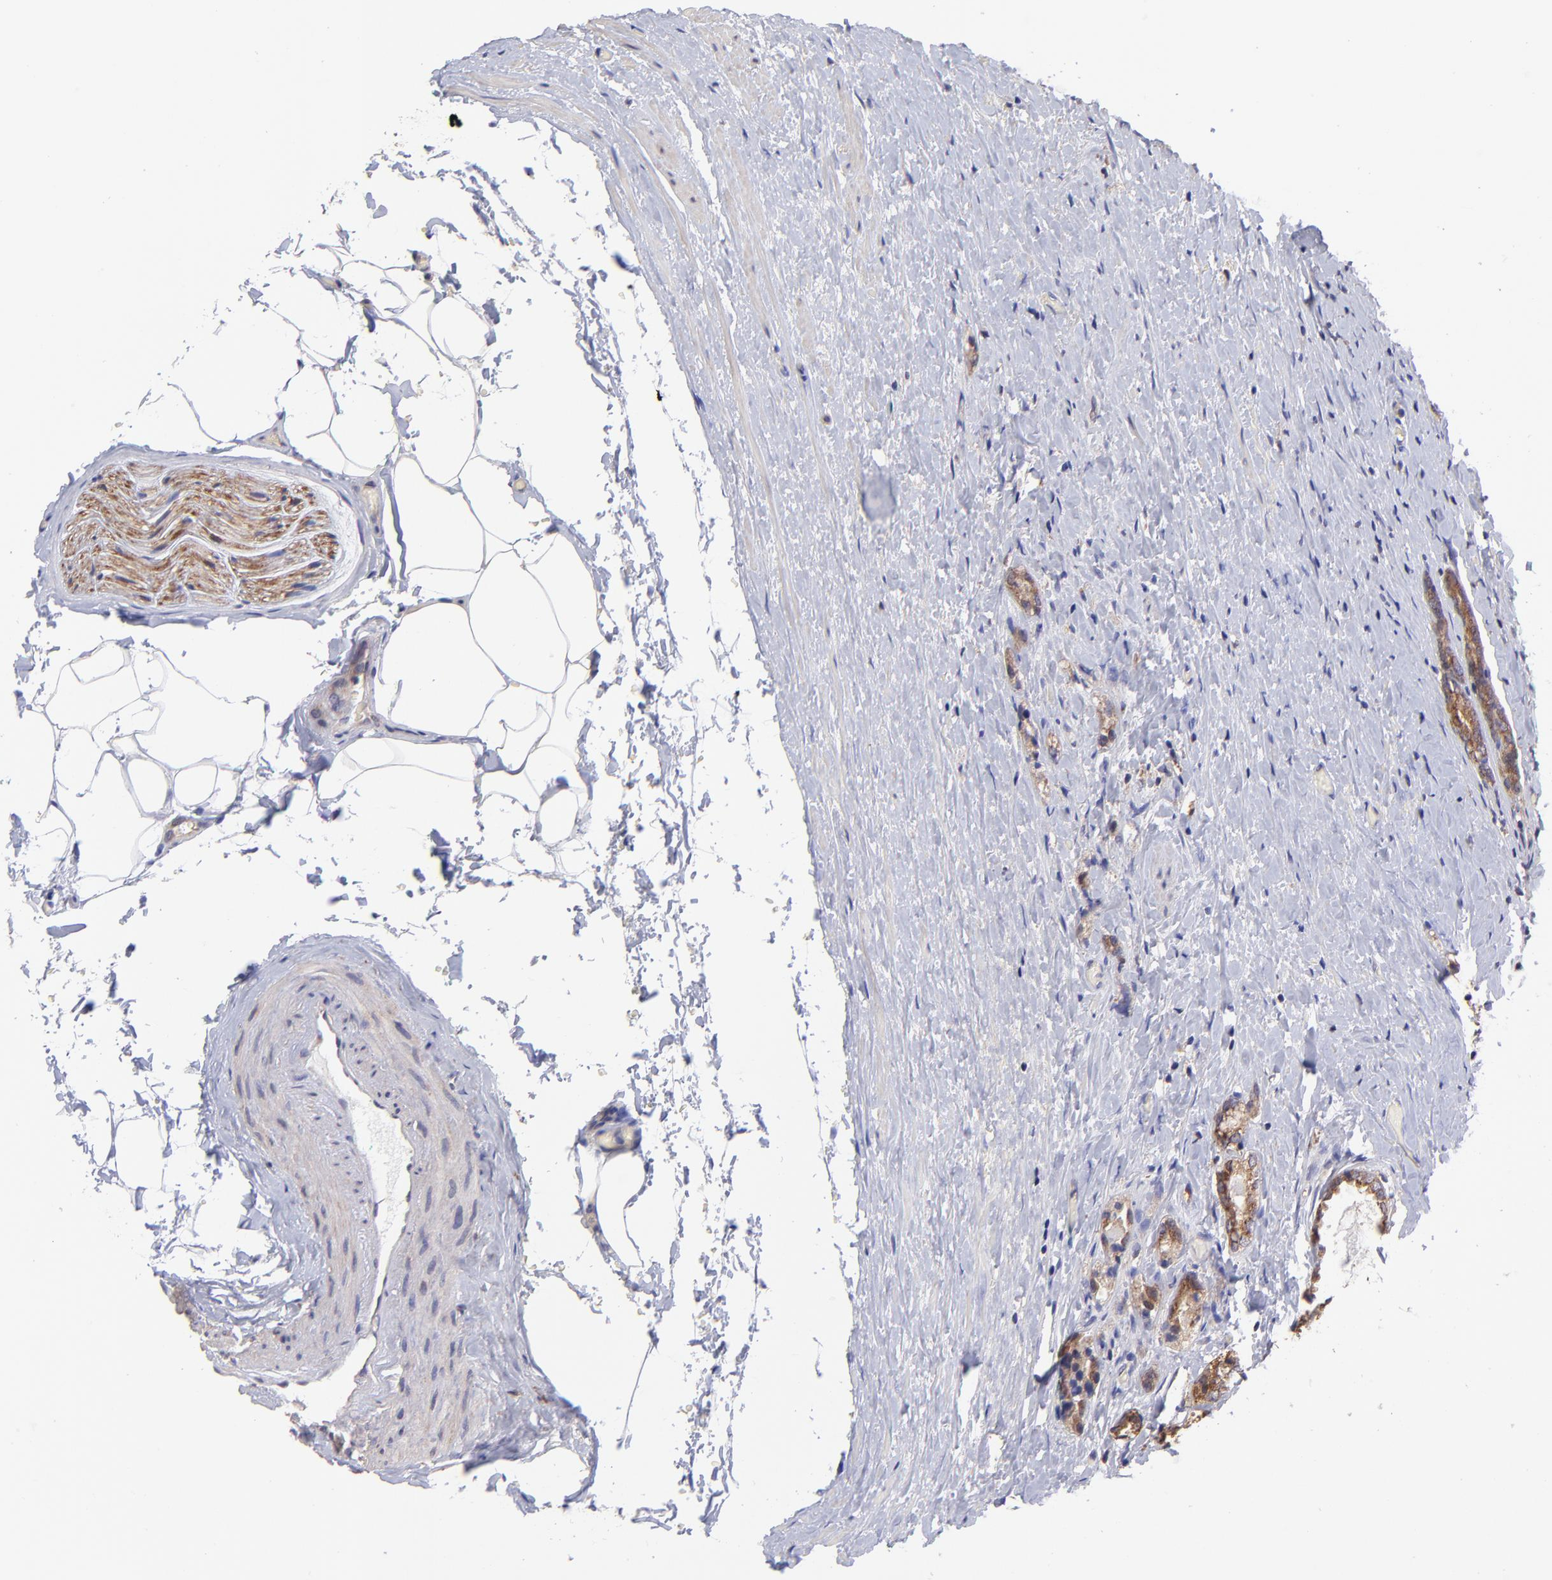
{"staining": {"intensity": "moderate", "quantity": ">75%", "location": "cytoplasmic/membranous"}, "tissue": "prostate cancer", "cell_type": "Tumor cells", "image_type": "cancer", "snomed": [{"axis": "morphology", "description": "Adenocarcinoma, Medium grade"}, {"axis": "topography", "description": "Prostate"}], "caption": "The photomicrograph exhibits immunohistochemical staining of prostate cancer (medium-grade adenocarcinoma). There is moderate cytoplasmic/membranous positivity is seen in approximately >75% of tumor cells.", "gene": "NSF", "patient": {"sex": "male", "age": 59}}